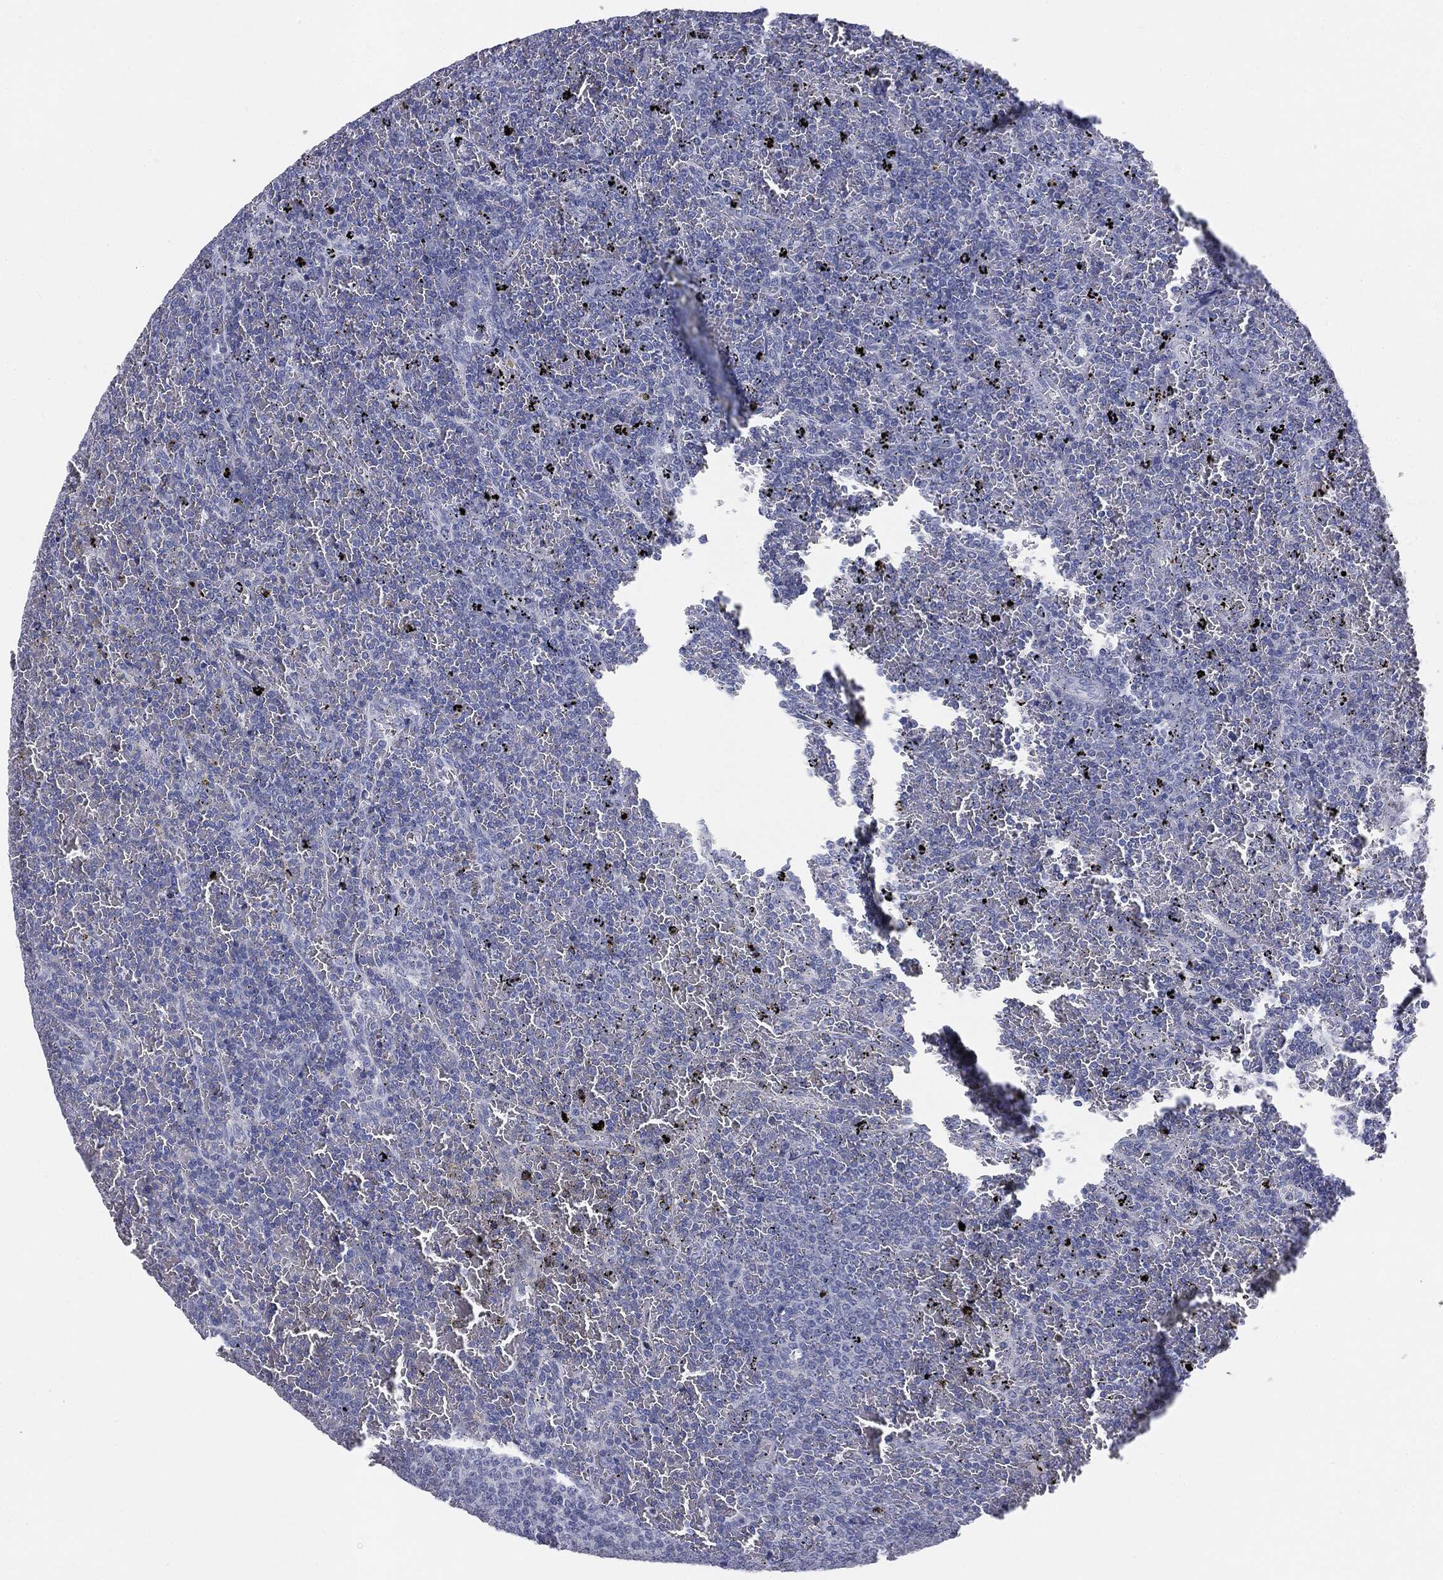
{"staining": {"intensity": "negative", "quantity": "none", "location": "none"}, "tissue": "lymphoma", "cell_type": "Tumor cells", "image_type": "cancer", "snomed": [{"axis": "morphology", "description": "Malignant lymphoma, non-Hodgkin's type, Low grade"}, {"axis": "topography", "description": "Spleen"}], "caption": "Tumor cells are negative for brown protein staining in lymphoma. (DAB IHC, high magnification).", "gene": "MUC1", "patient": {"sex": "female", "age": 77}}